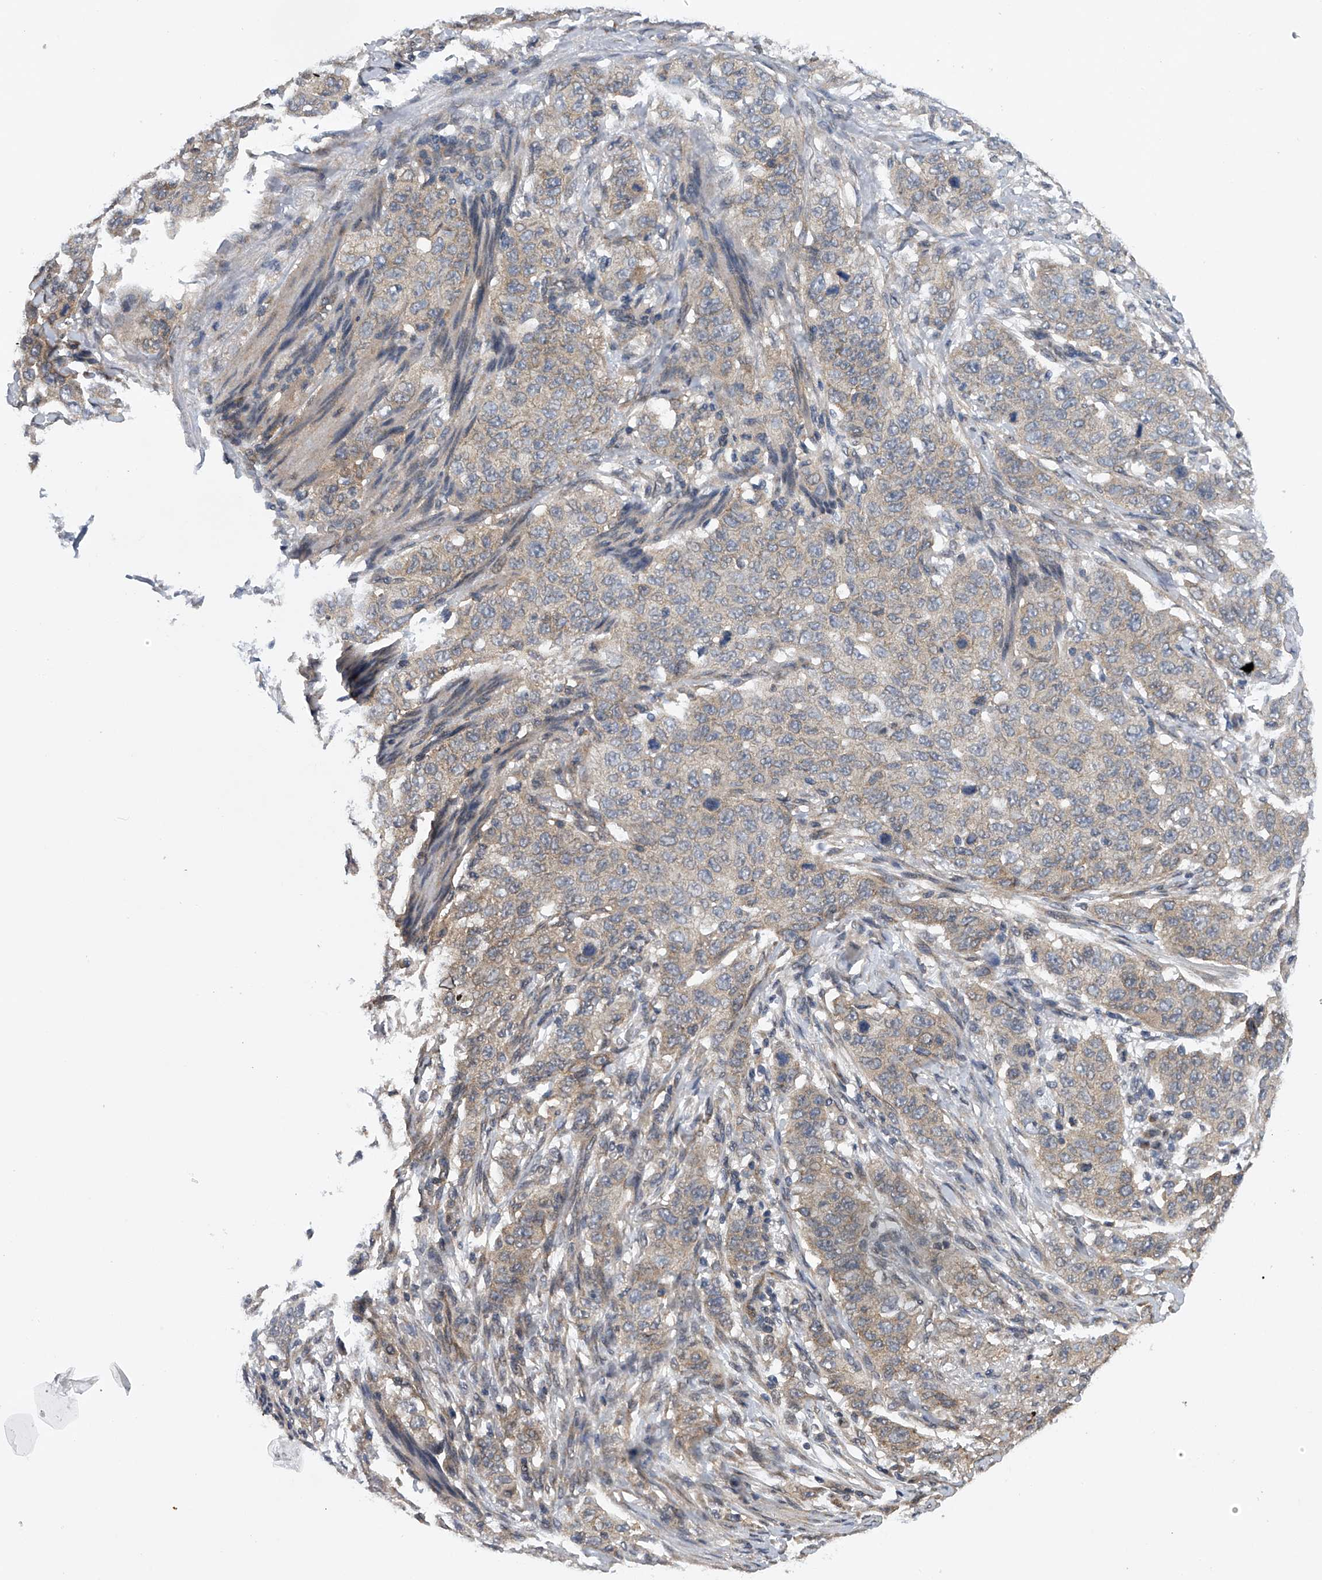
{"staining": {"intensity": "weak", "quantity": "25%-75%", "location": "cytoplasmic/membranous"}, "tissue": "stomach cancer", "cell_type": "Tumor cells", "image_type": "cancer", "snomed": [{"axis": "morphology", "description": "Adenocarcinoma, NOS"}, {"axis": "topography", "description": "Stomach"}], "caption": "IHC histopathology image of stomach cancer stained for a protein (brown), which demonstrates low levels of weak cytoplasmic/membranous positivity in about 25%-75% of tumor cells.", "gene": "RNF5", "patient": {"sex": "male", "age": 48}}